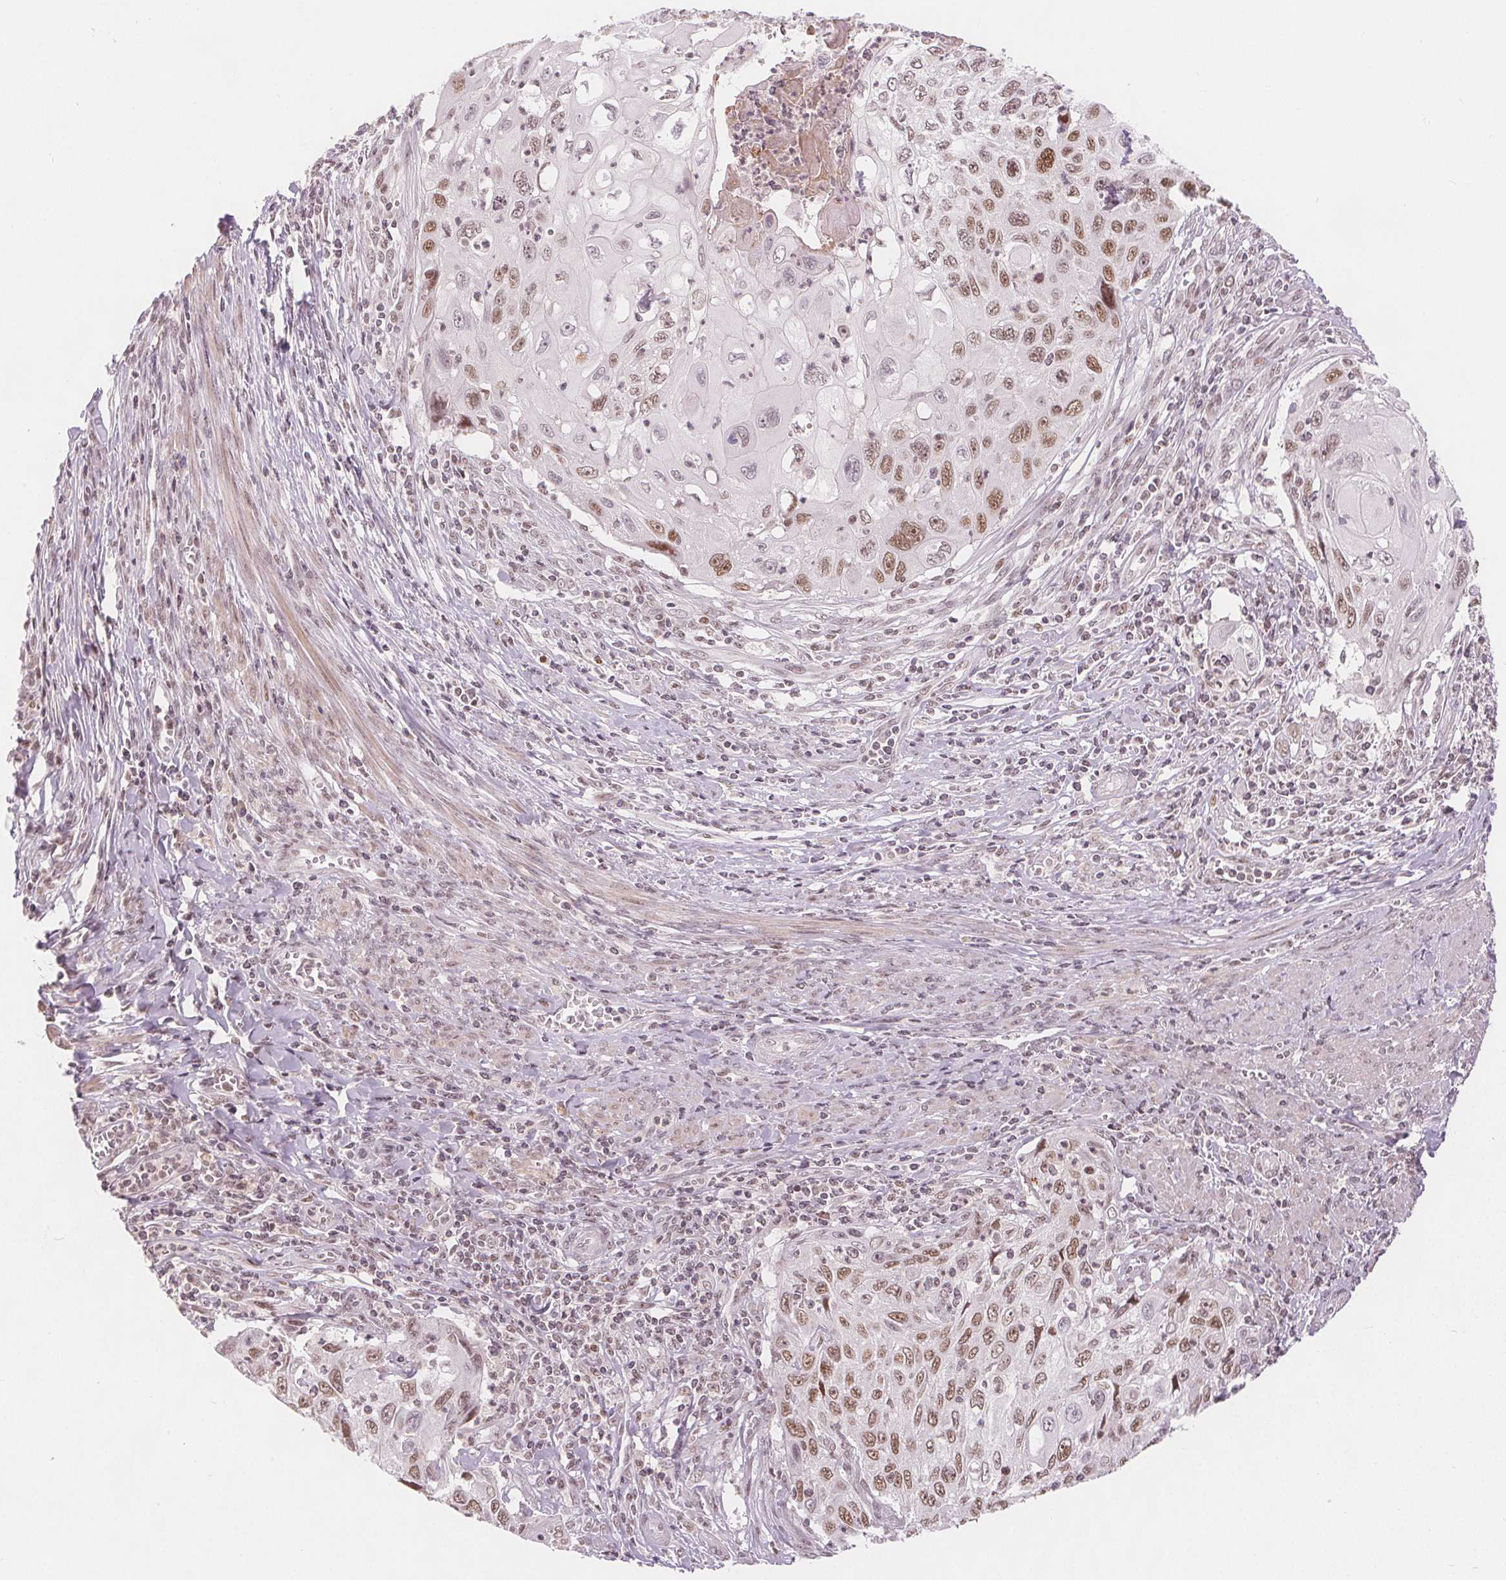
{"staining": {"intensity": "moderate", "quantity": ">75%", "location": "nuclear"}, "tissue": "cervical cancer", "cell_type": "Tumor cells", "image_type": "cancer", "snomed": [{"axis": "morphology", "description": "Squamous cell carcinoma, NOS"}, {"axis": "topography", "description": "Cervix"}], "caption": "Immunohistochemistry (IHC) of squamous cell carcinoma (cervical) shows medium levels of moderate nuclear expression in approximately >75% of tumor cells.", "gene": "DEK", "patient": {"sex": "female", "age": 70}}